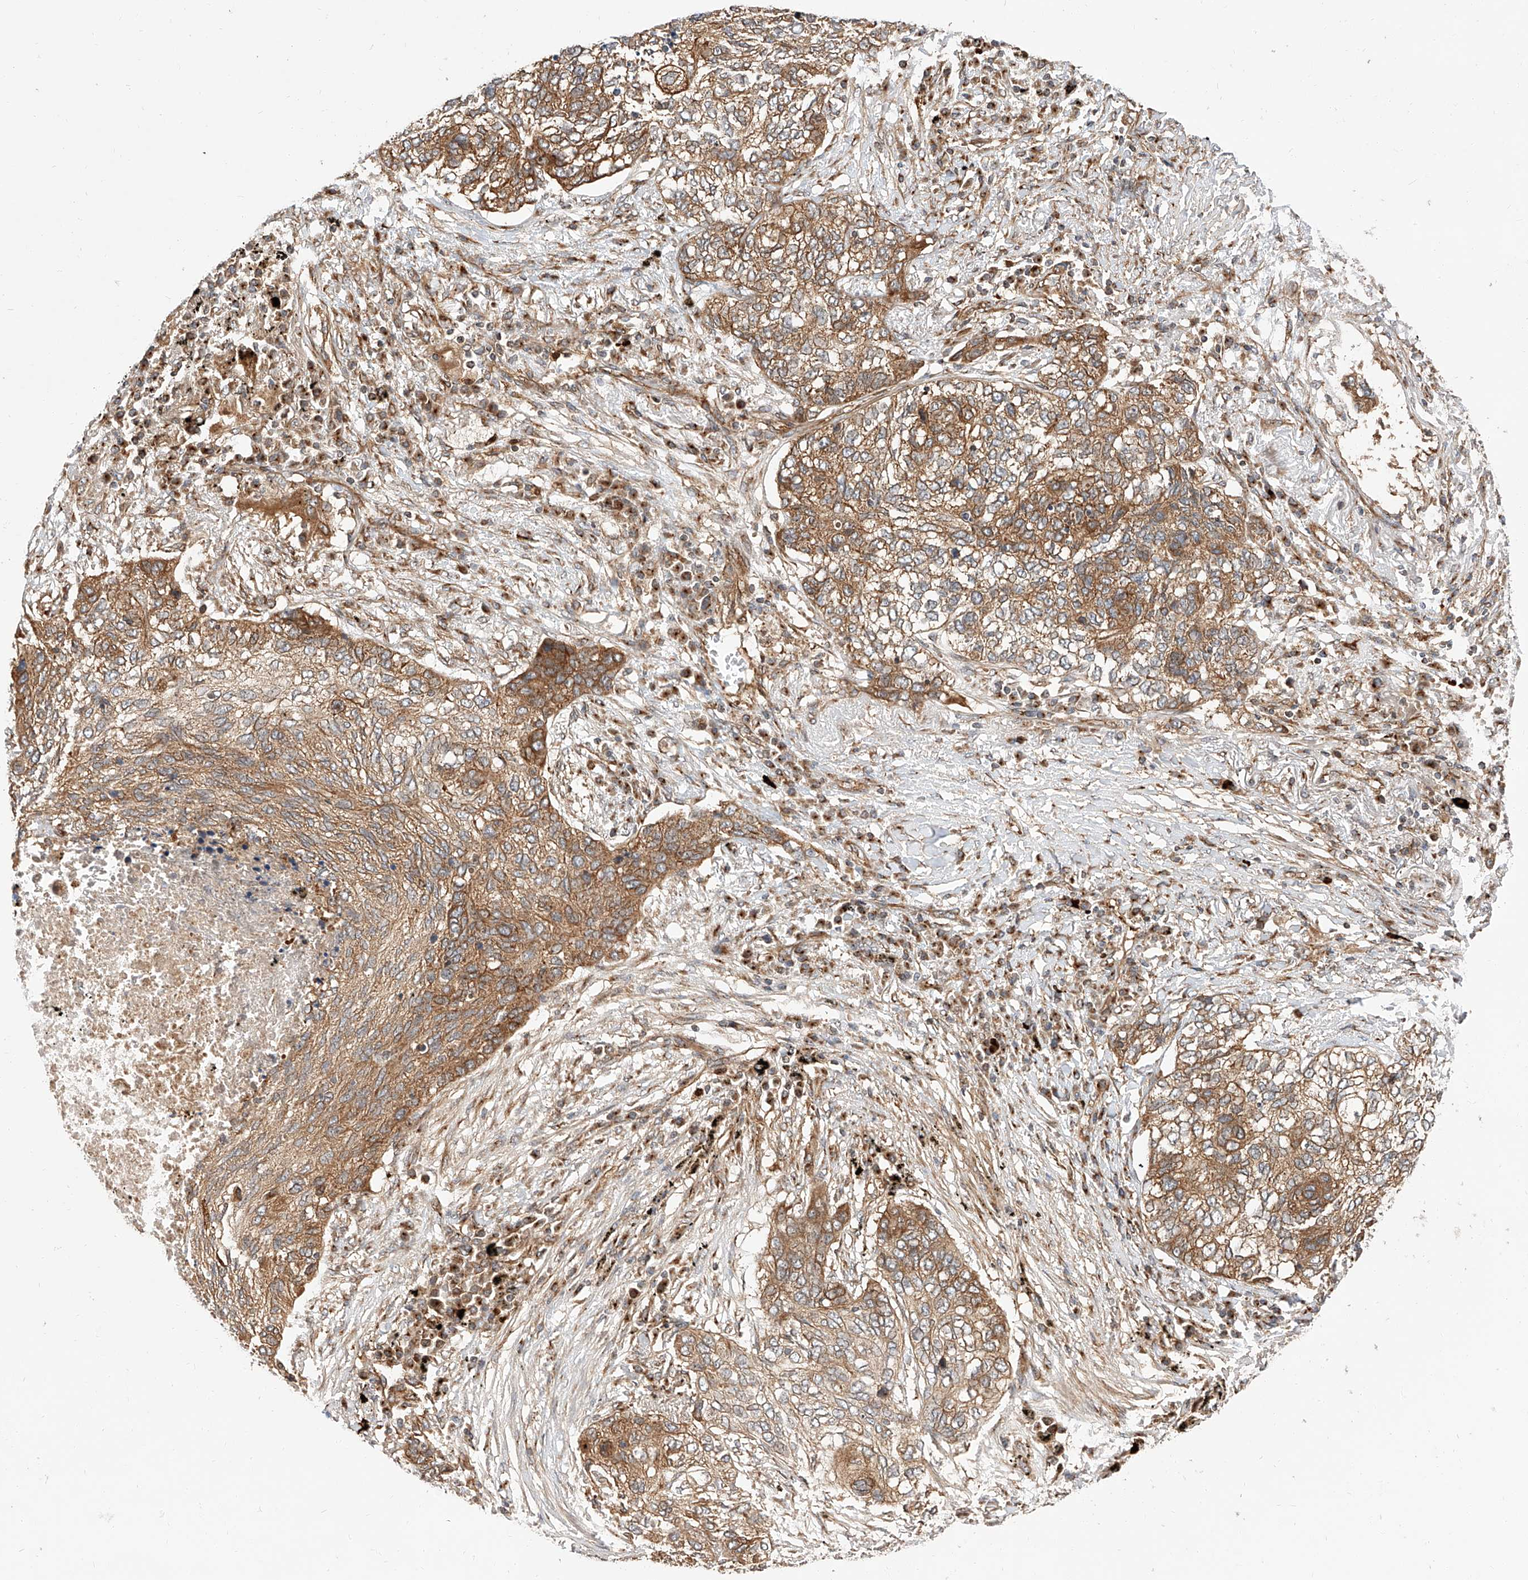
{"staining": {"intensity": "moderate", "quantity": ">75%", "location": "cytoplasmic/membranous"}, "tissue": "lung cancer", "cell_type": "Tumor cells", "image_type": "cancer", "snomed": [{"axis": "morphology", "description": "Squamous cell carcinoma, NOS"}, {"axis": "topography", "description": "Lung"}], "caption": "A medium amount of moderate cytoplasmic/membranous positivity is appreciated in about >75% of tumor cells in lung squamous cell carcinoma tissue. The staining was performed using DAB (3,3'-diaminobenzidine), with brown indicating positive protein expression. Nuclei are stained blue with hematoxylin.", "gene": "ISCA2", "patient": {"sex": "female", "age": 63}}